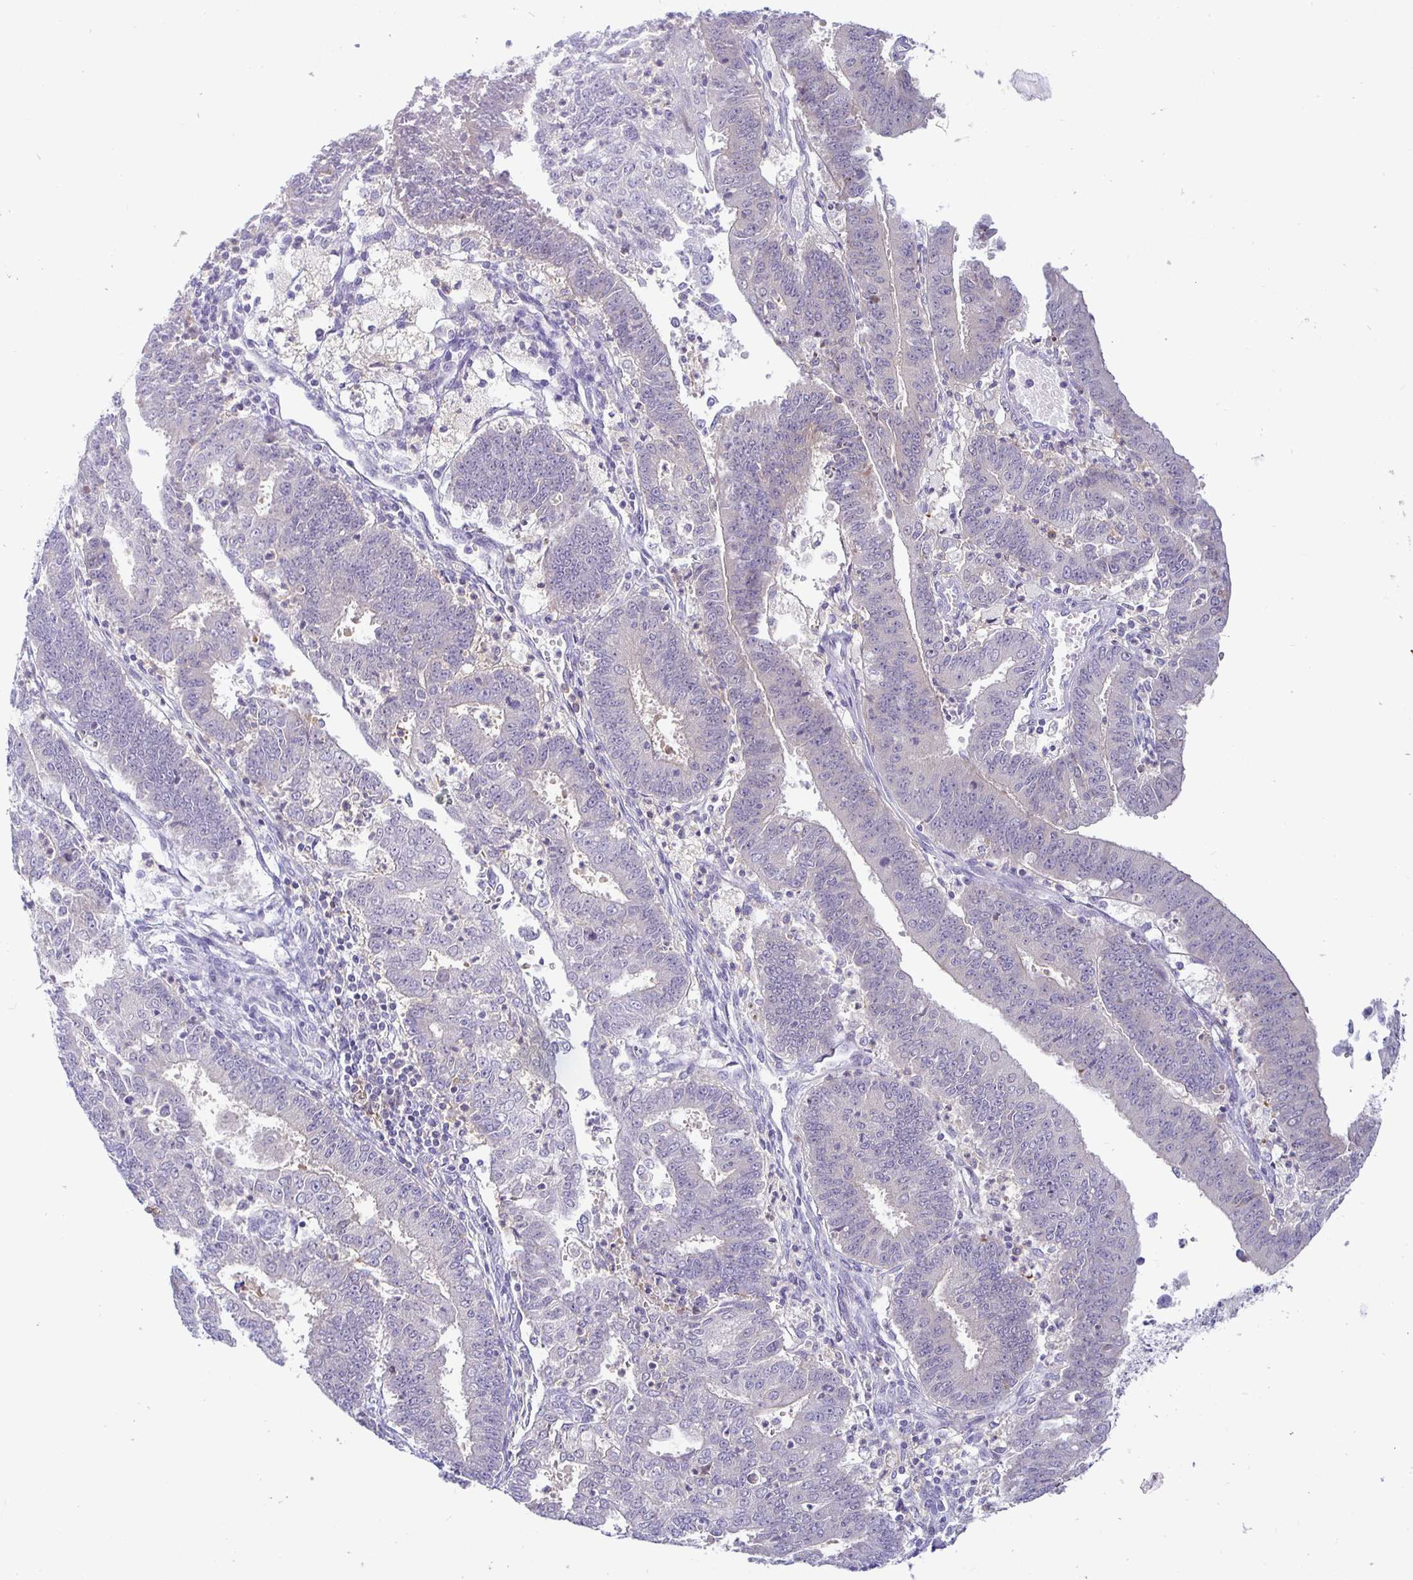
{"staining": {"intensity": "negative", "quantity": "none", "location": "none"}, "tissue": "endometrial cancer", "cell_type": "Tumor cells", "image_type": "cancer", "snomed": [{"axis": "morphology", "description": "Adenocarcinoma, NOS"}, {"axis": "topography", "description": "Endometrium"}], "caption": "Tumor cells show no significant protein positivity in endometrial cancer (adenocarcinoma).", "gene": "SIRPA", "patient": {"sex": "female", "age": 73}}